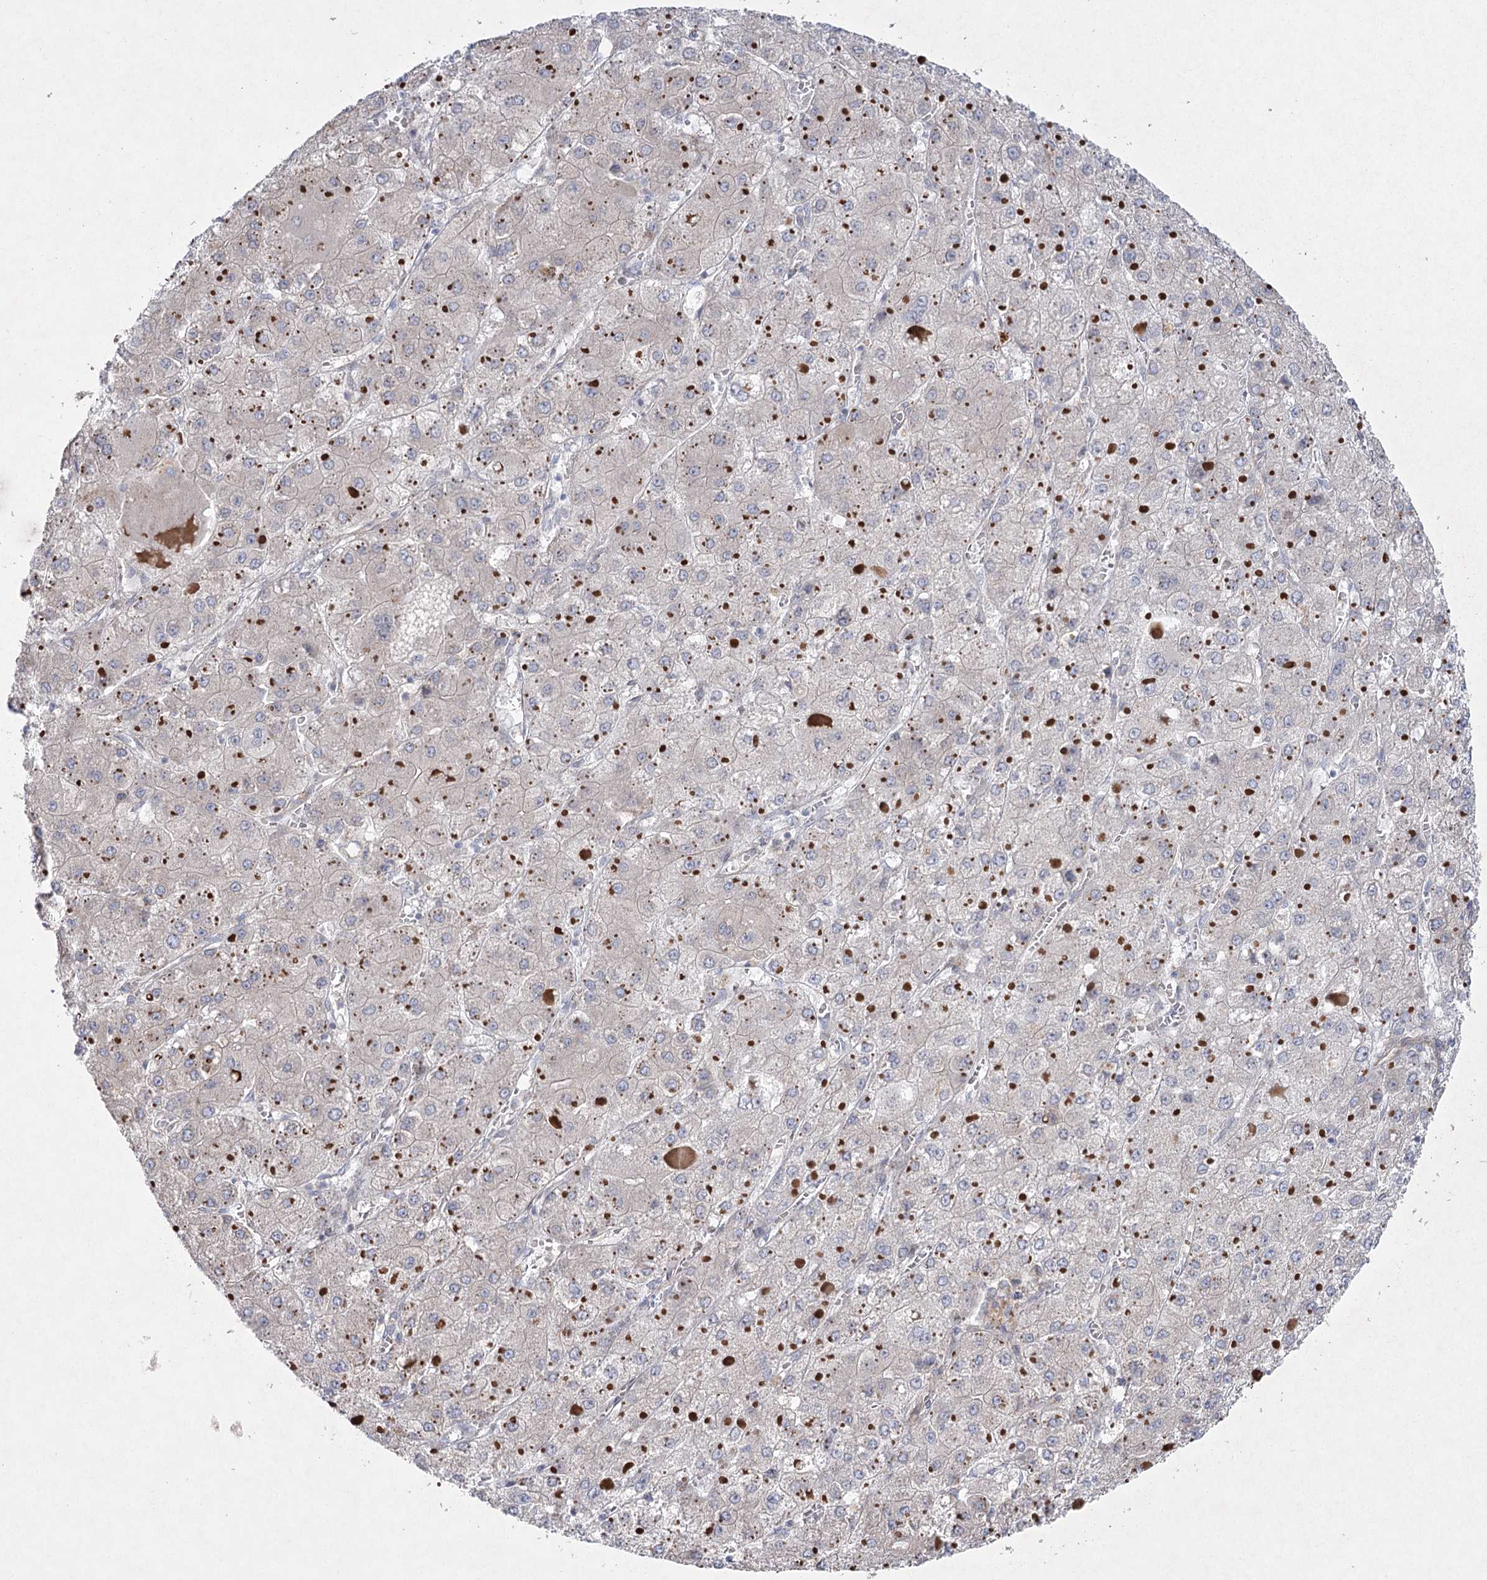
{"staining": {"intensity": "negative", "quantity": "none", "location": "none"}, "tissue": "liver cancer", "cell_type": "Tumor cells", "image_type": "cancer", "snomed": [{"axis": "morphology", "description": "Carcinoma, Hepatocellular, NOS"}, {"axis": "topography", "description": "Liver"}], "caption": "Immunohistochemistry (IHC) micrograph of neoplastic tissue: liver cancer (hepatocellular carcinoma) stained with DAB (3,3'-diaminobenzidine) shows no significant protein expression in tumor cells.", "gene": "SH3BP5L", "patient": {"sex": "female", "age": 73}}